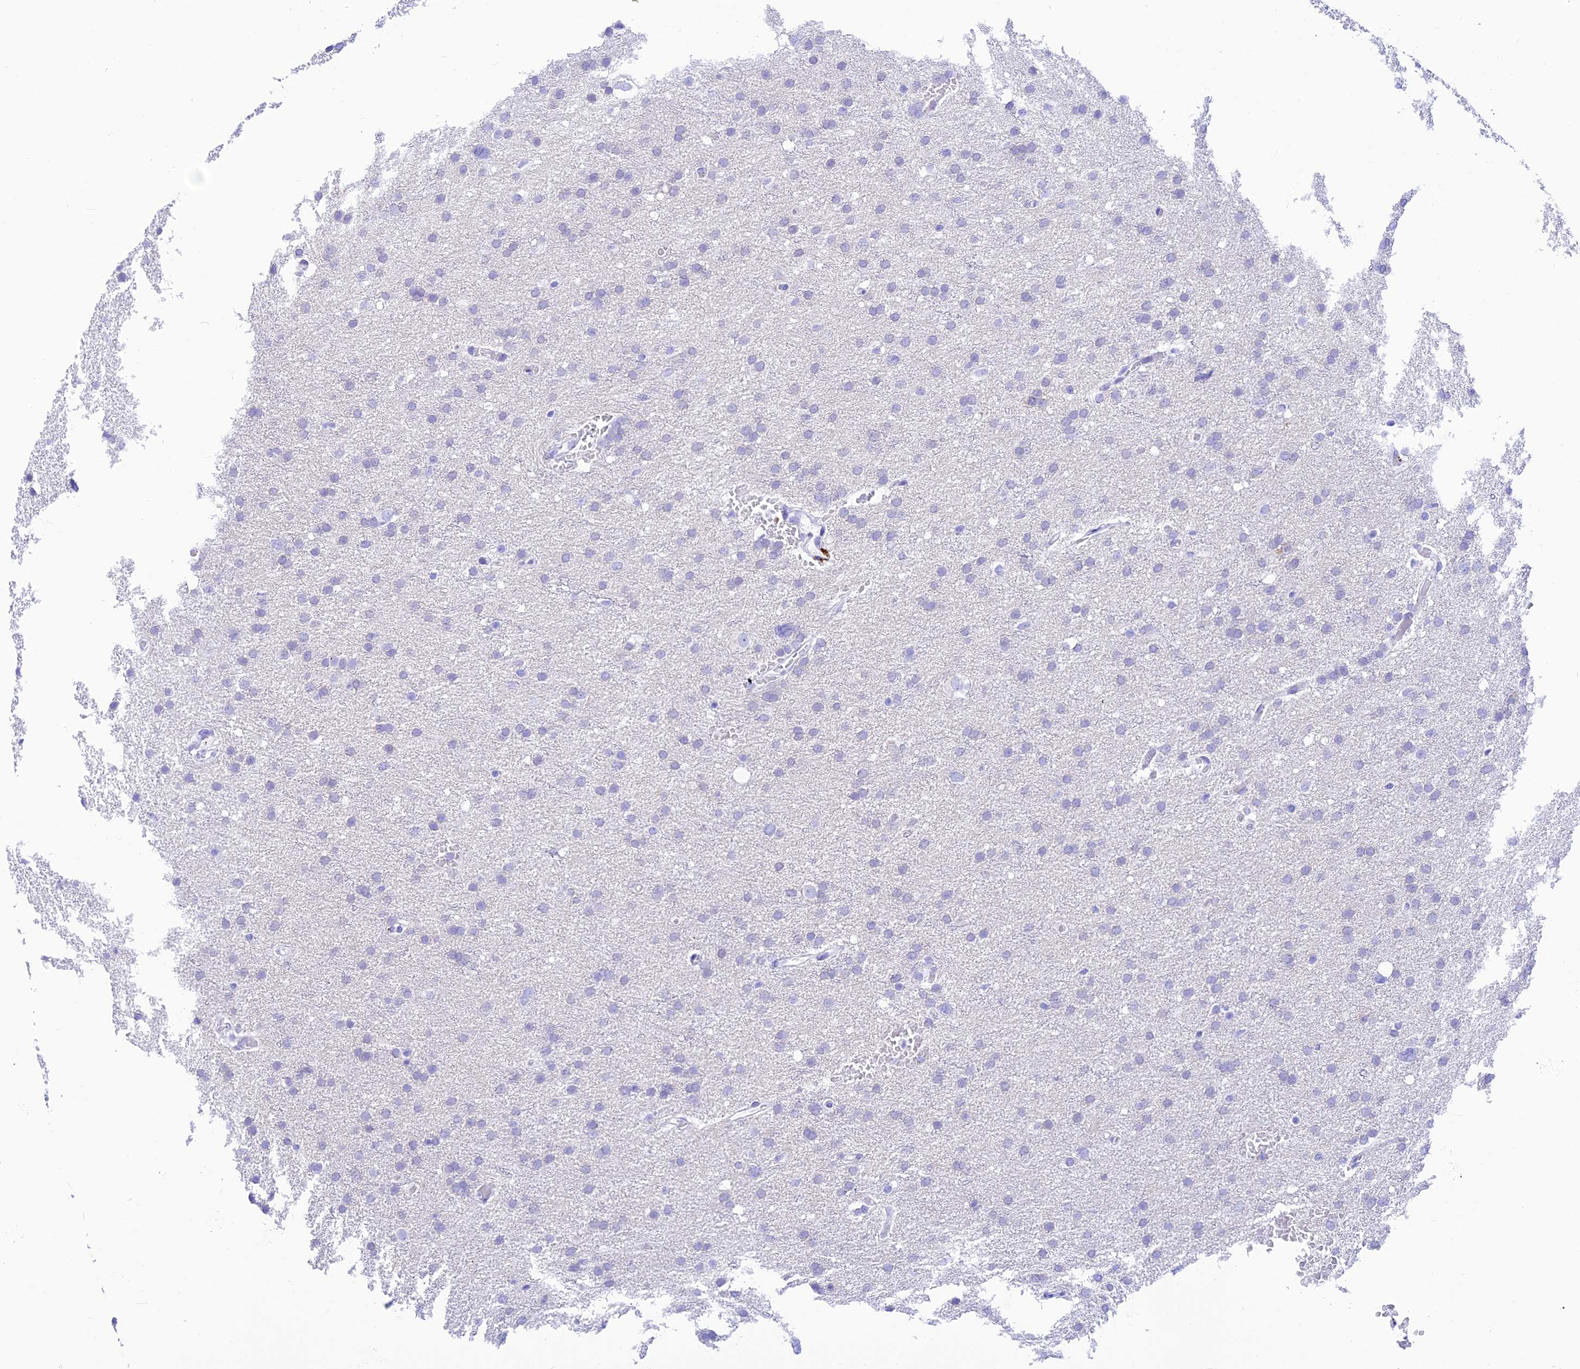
{"staining": {"intensity": "negative", "quantity": "none", "location": "none"}, "tissue": "glioma", "cell_type": "Tumor cells", "image_type": "cancer", "snomed": [{"axis": "morphology", "description": "Glioma, malignant, High grade"}, {"axis": "topography", "description": "Cerebral cortex"}], "caption": "Immunohistochemistry (IHC) histopathology image of malignant glioma (high-grade) stained for a protein (brown), which exhibits no expression in tumor cells.", "gene": "PRNP", "patient": {"sex": "female", "age": 36}}